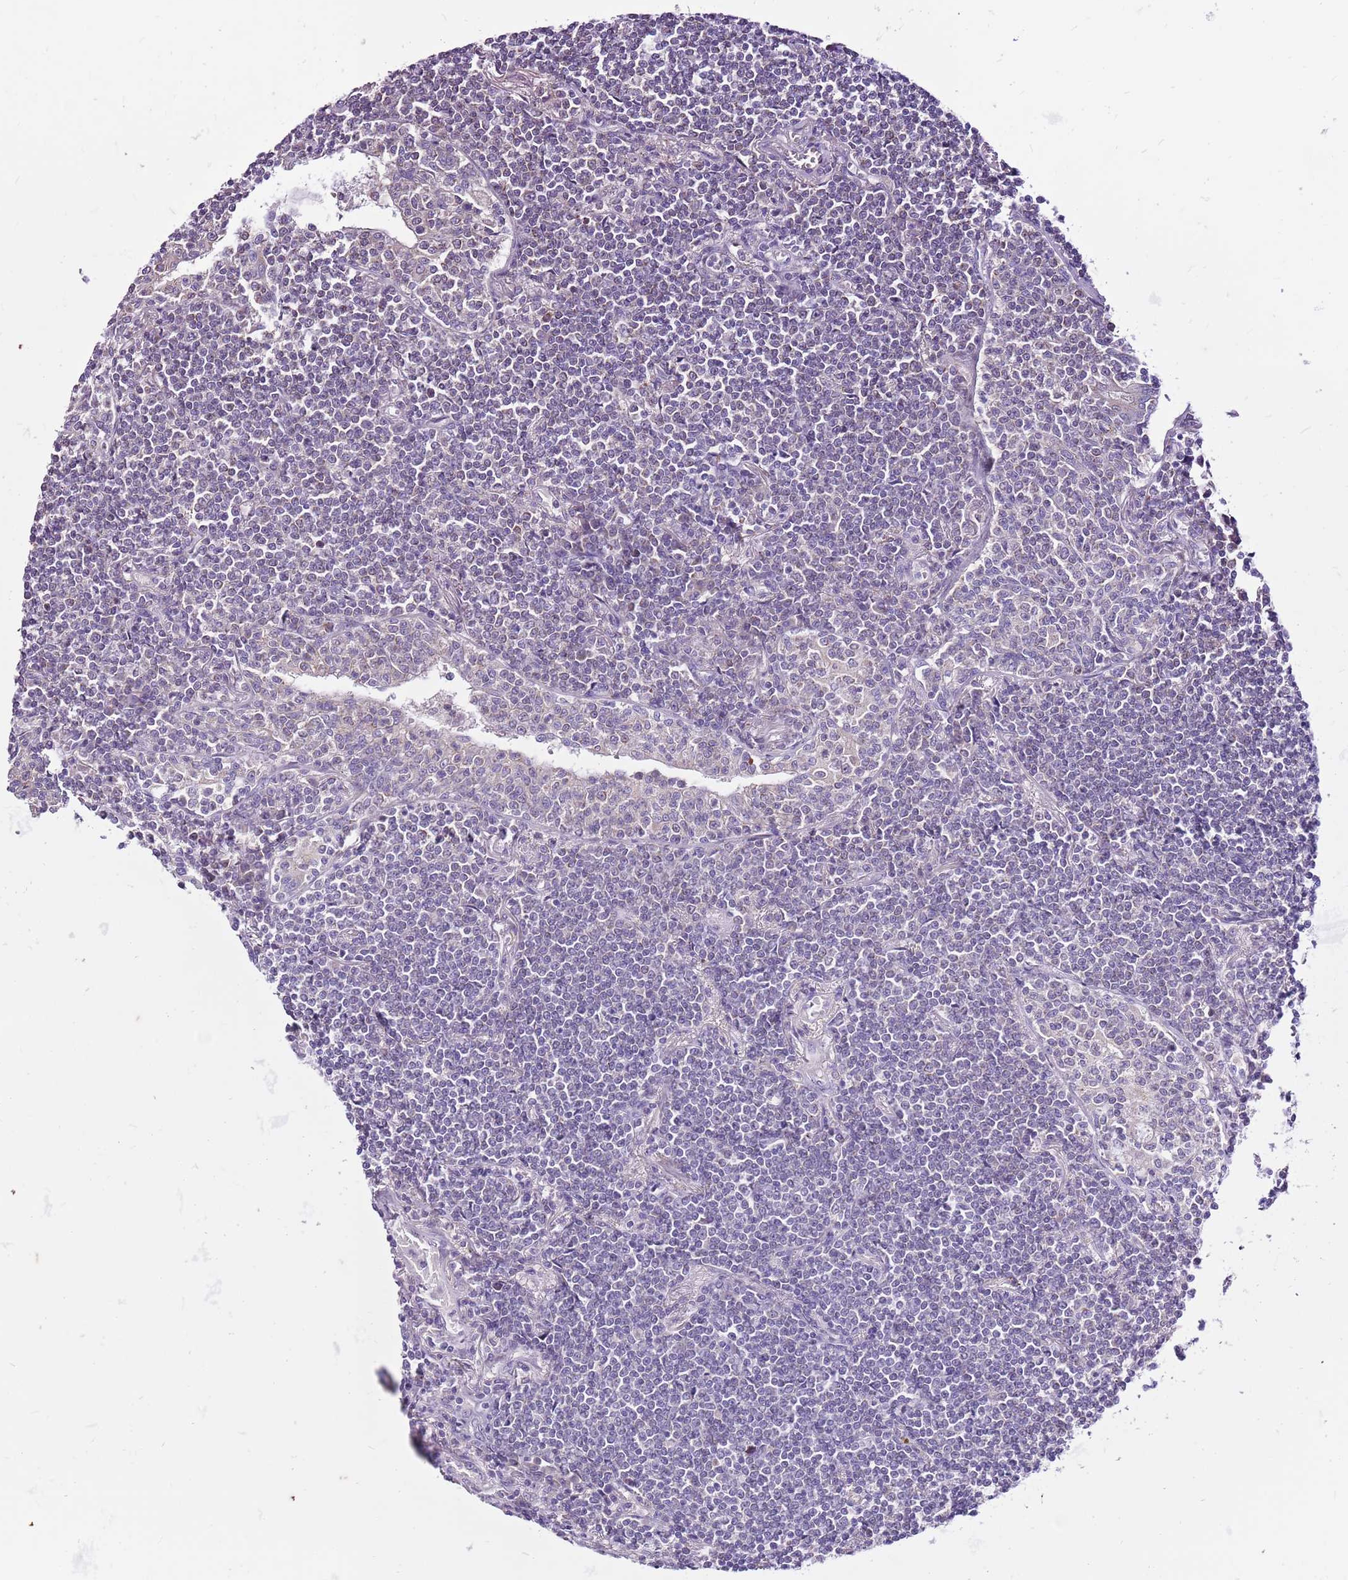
{"staining": {"intensity": "negative", "quantity": "none", "location": "none"}, "tissue": "lymphoma", "cell_type": "Tumor cells", "image_type": "cancer", "snomed": [{"axis": "morphology", "description": "Malignant lymphoma, non-Hodgkin's type, Low grade"}, {"axis": "topography", "description": "Lung"}], "caption": "This photomicrograph is of lymphoma stained with immunohistochemistry to label a protein in brown with the nuclei are counter-stained blue. There is no positivity in tumor cells.", "gene": "SMG1", "patient": {"sex": "female", "age": 71}}